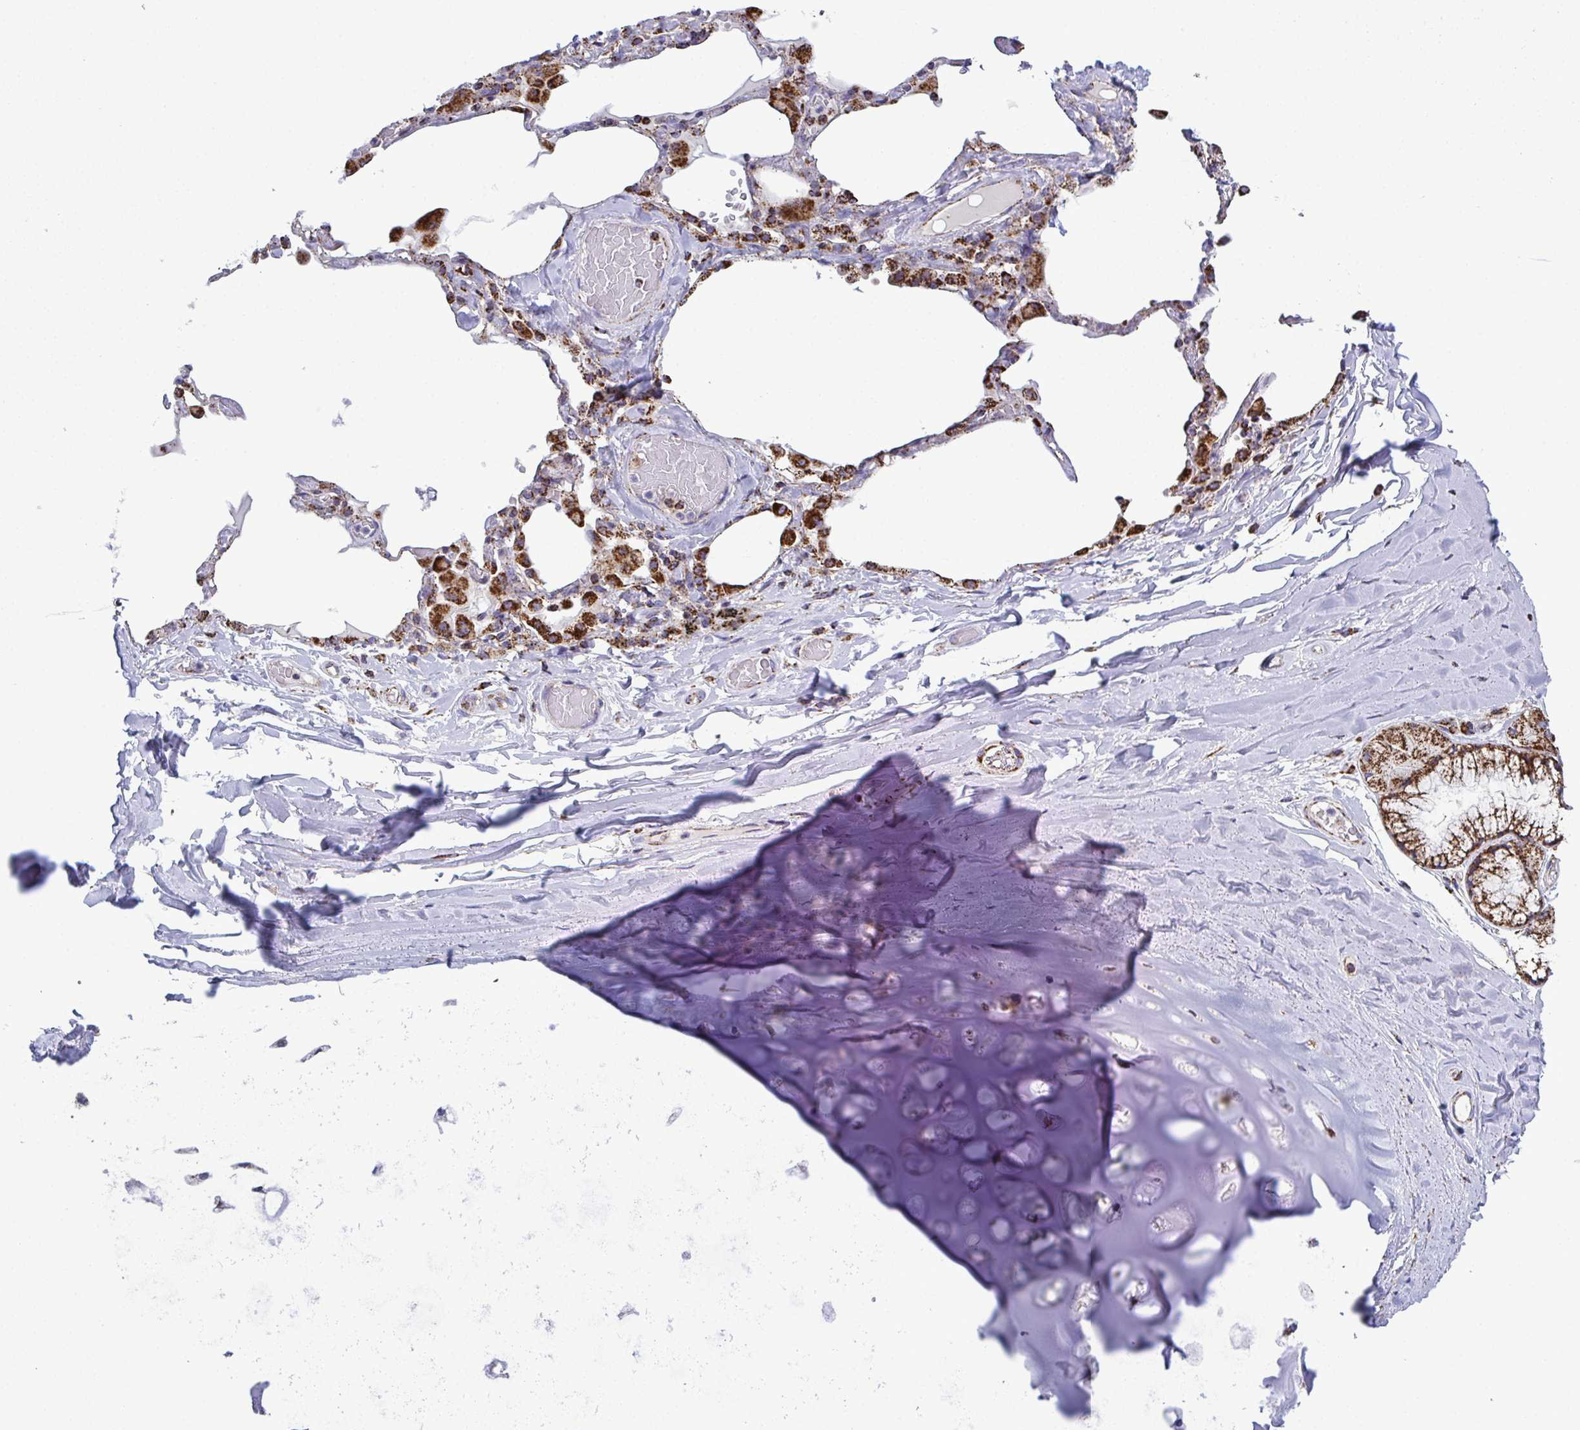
{"staining": {"intensity": "negative", "quantity": "none", "location": "none"}, "tissue": "adipose tissue", "cell_type": "Adipocytes", "image_type": "normal", "snomed": [{"axis": "morphology", "description": "Normal tissue, NOS"}, {"axis": "topography", "description": "Cartilage tissue"}, {"axis": "topography", "description": "Bronchus"}], "caption": "This is an IHC image of unremarkable human adipose tissue. There is no positivity in adipocytes.", "gene": "CSDE1", "patient": {"sex": "male", "age": 64}}